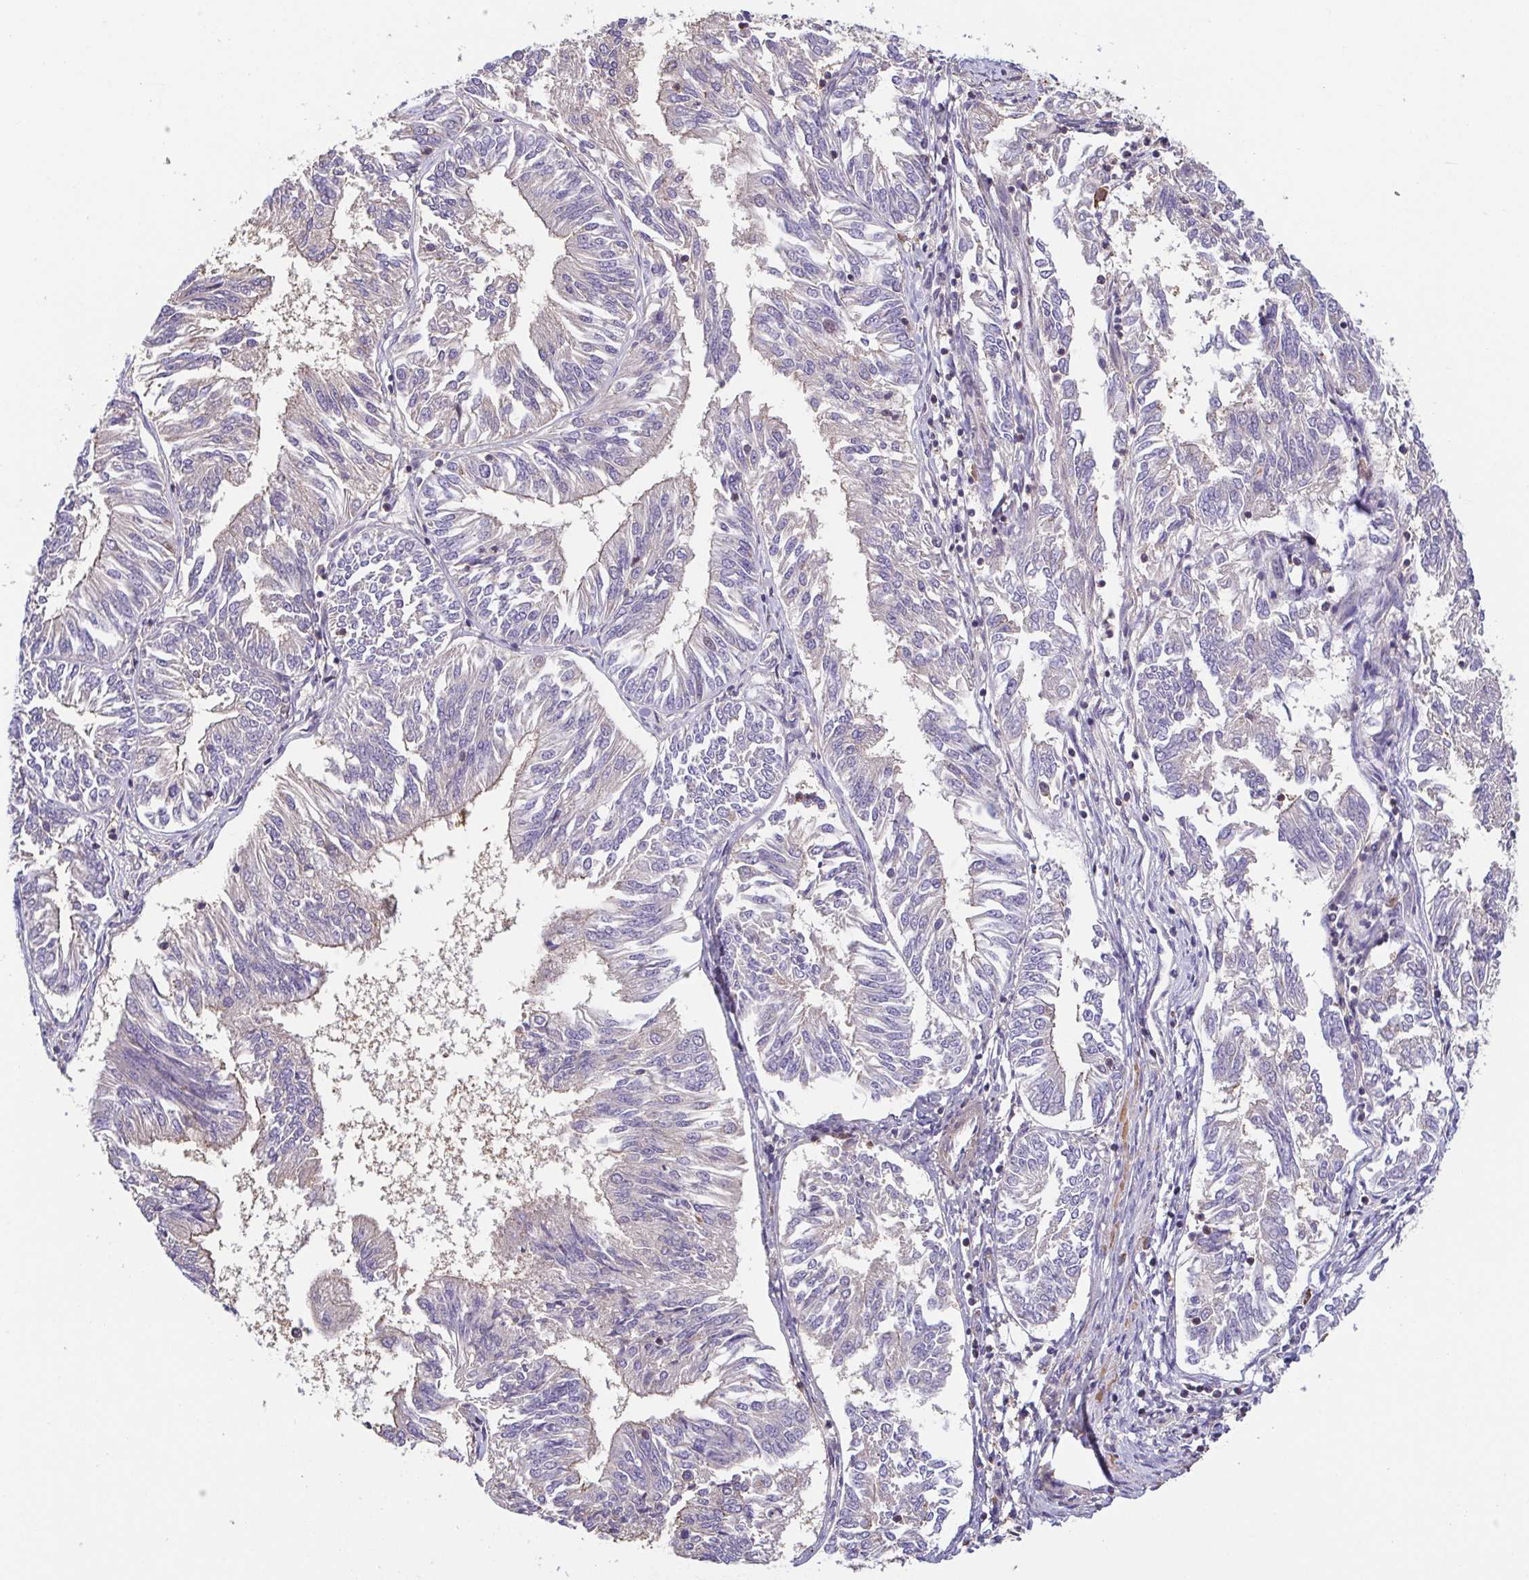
{"staining": {"intensity": "negative", "quantity": "none", "location": "none"}, "tissue": "endometrial cancer", "cell_type": "Tumor cells", "image_type": "cancer", "snomed": [{"axis": "morphology", "description": "Adenocarcinoma, NOS"}, {"axis": "topography", "description": "Endometrium"}], "caption": "Adenocarcinoma (endometrial) stained for a protein using IHC shows no expression tumor cells.", "gene": "PREPL", "patient": {"sex": "female", "age": 58}}